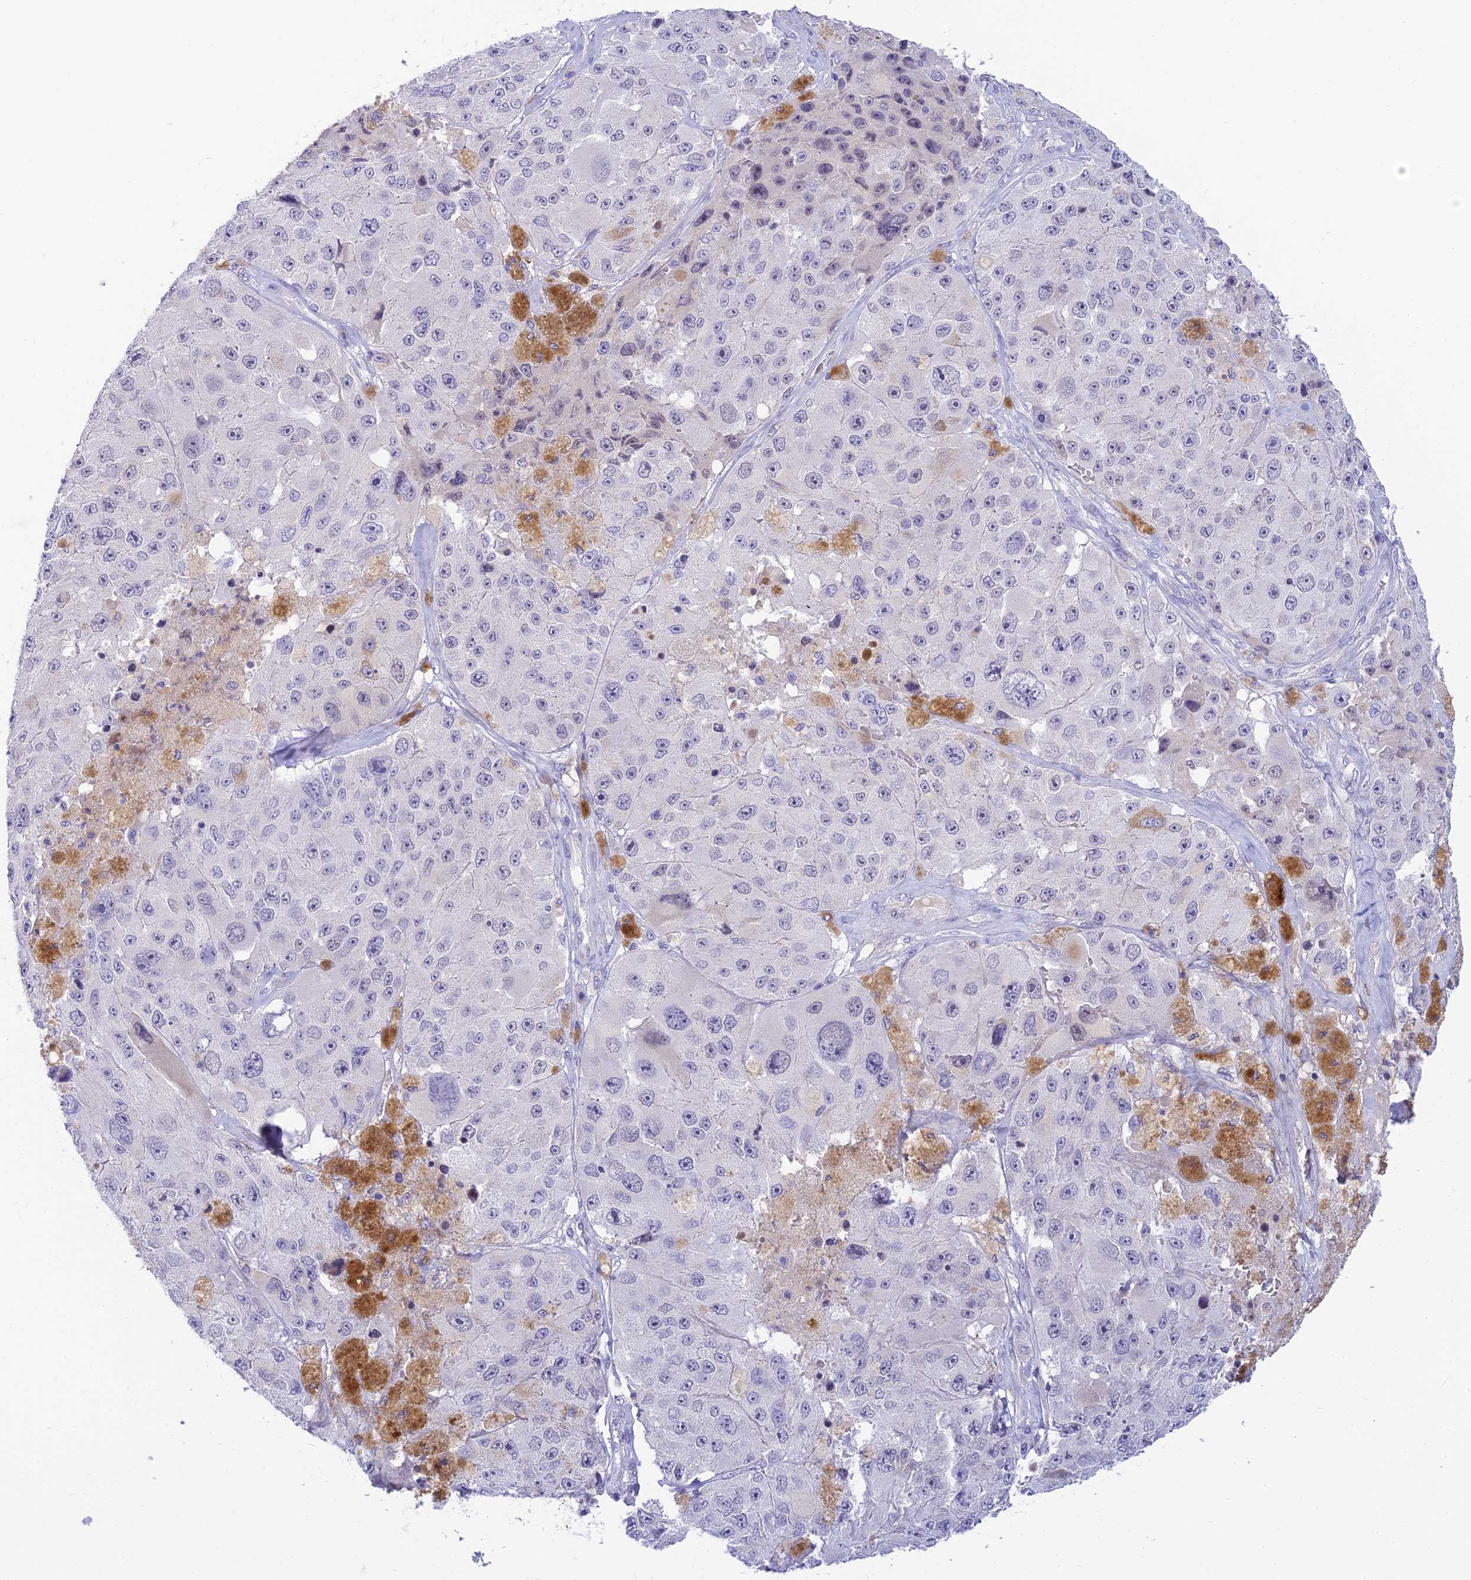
{"staining": {"intensity": "negative", "quantity": "none", "location": "none"}, "tissue": "melanoma", "cell_type": "Tumor cells", "image_type": "cancer", "snomed": [{"axis": "morphology", "description": "Malignant melanoma, Metastatic site"}, {"axis": "topography", "description": "Lymph node"}], "caption": "This is an IHC micrograph of malignant melanoma (metastatic site). There is no positivity in tumor cells.", "gene": "INTS13", "patient": {"sex": "male", "age": 62}}